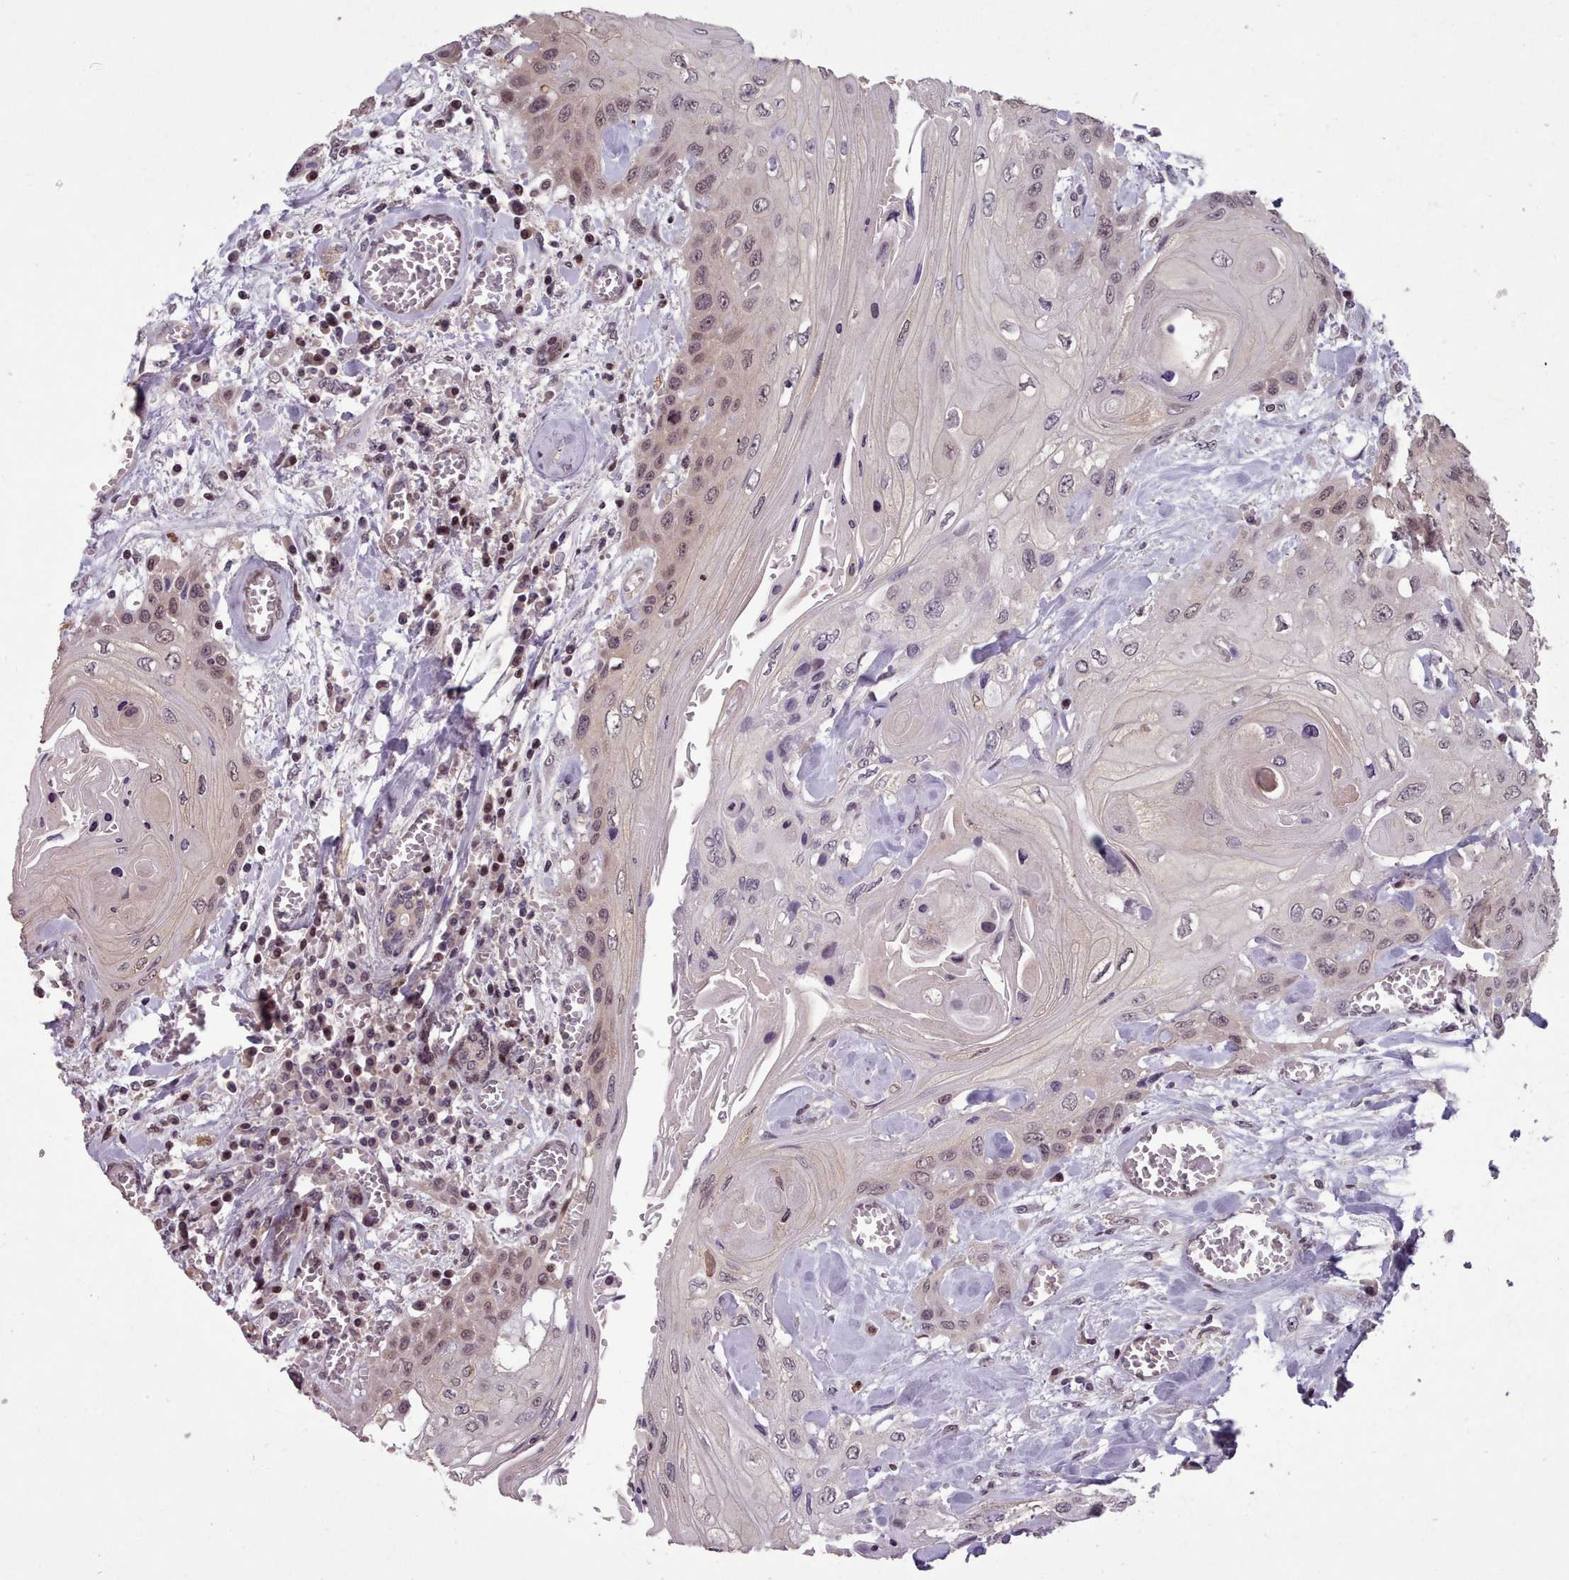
{"staining": {"intensity": "weak", "quantity": ">75%", "location": "nuclear"}, "tissue": "head and neck cancer", "cell_type": "Tumor cells", "image_type": "cancer", "snomed": [{"axis": "morphology", "description": "Squamous cell carcinoma, NOS"}, {"axis": "topography", "description": "Head-Neck"}], "caption": "High-power microscopy captured an immunohistochemistry histopathology image of squamous cell carcinoma (head and neck), revealing weak nuclear staining in approximately >75% of tumor cells. (DAB = brown stain, brightfield microscopy at high magnification).", "gene": "ENSA", "patient": {"sex": "female", "age": 43}}